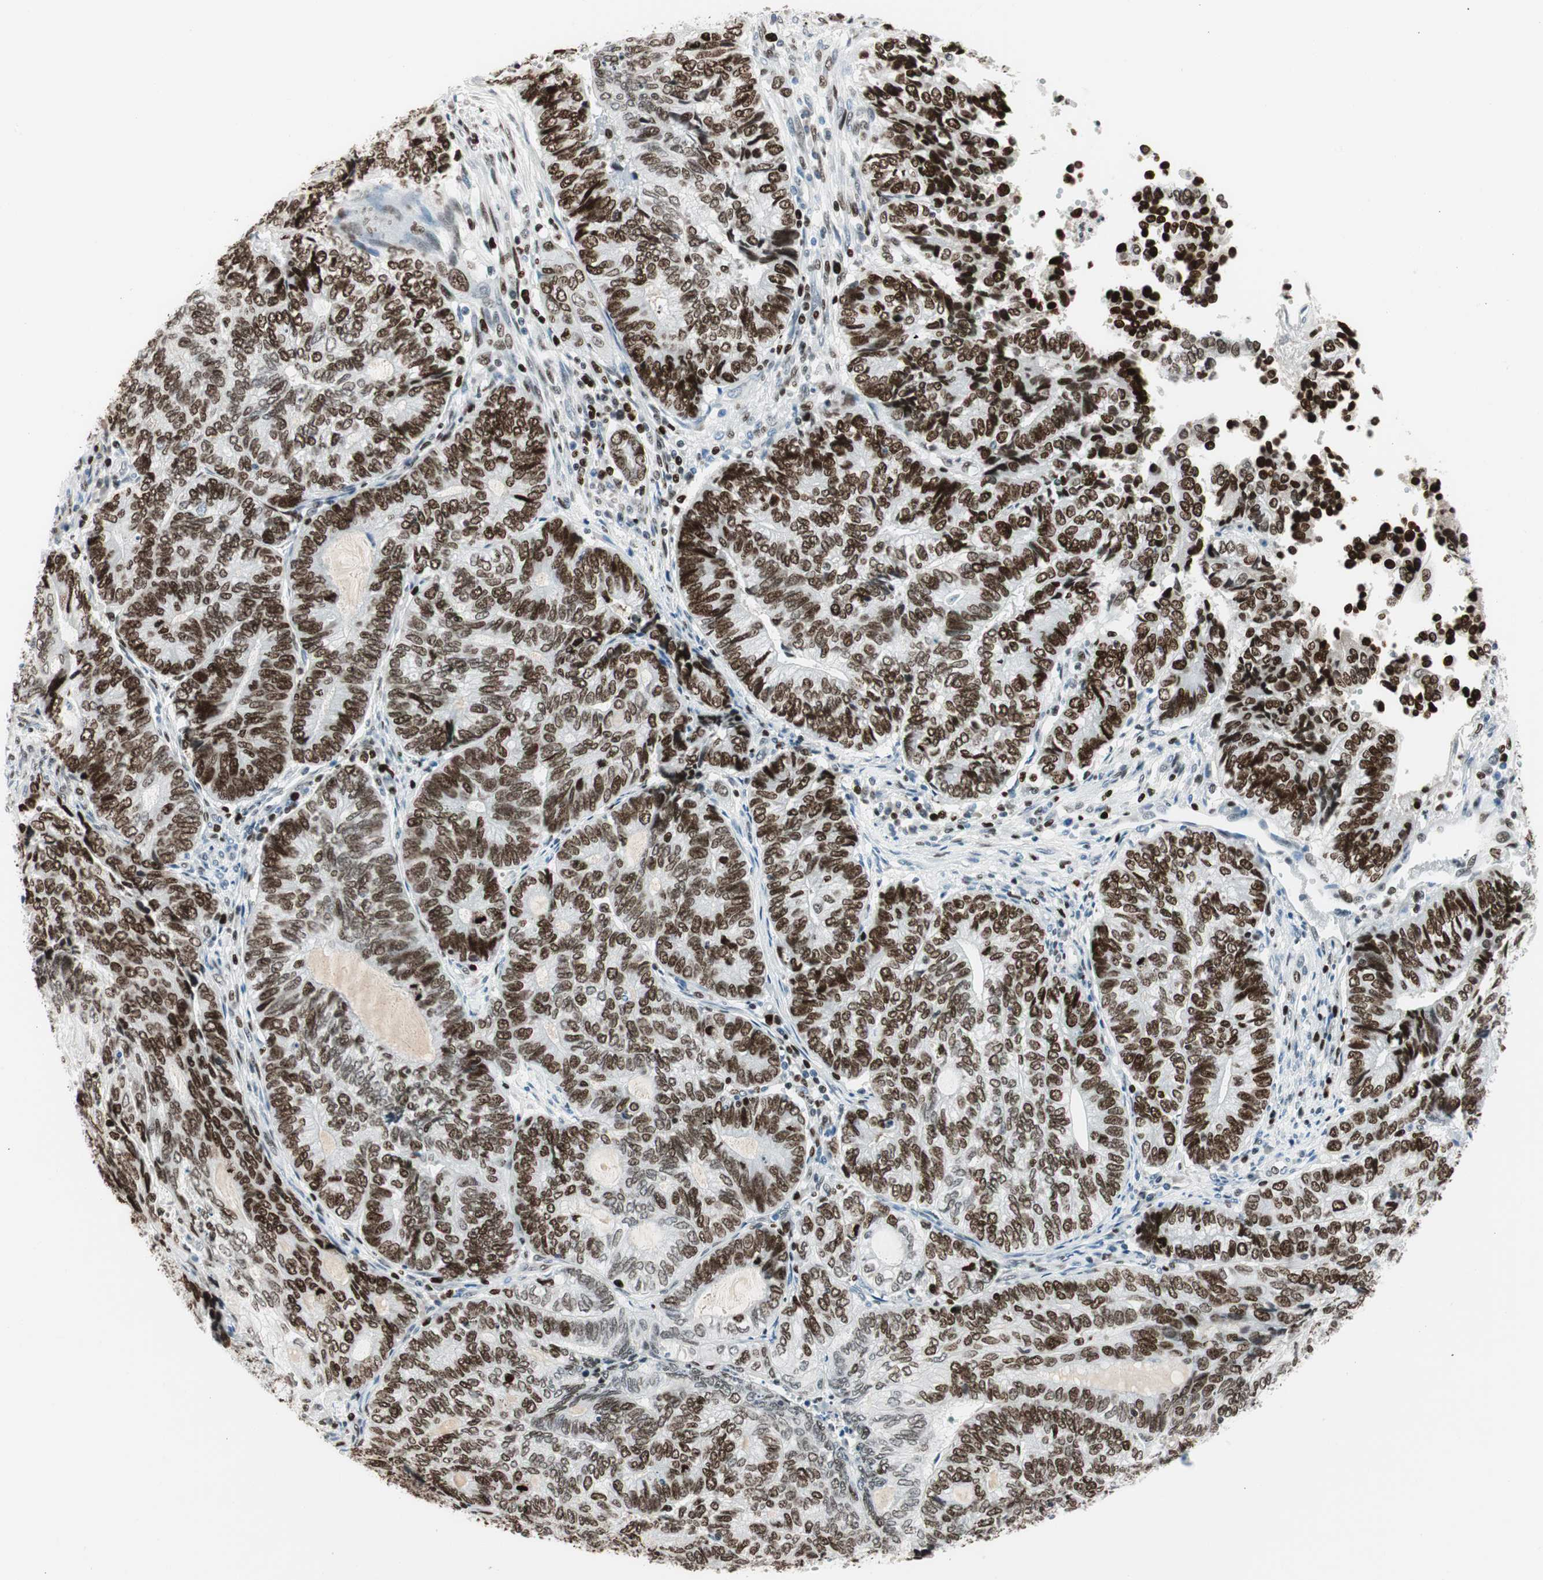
{"staining": {"intensity": "moderate", "quantity": ">75%", "location": "nuclear"}, "tissue": "endometrial cancer", "cell_type": "Tumor cells", "image_type": "cancer", "snomed": [{"axis": "morphology", "description": "Adenocarcinoma, NOS"}, {"axis": "topography", "description": "Uterus"}, {"axis": "topography", "description": "Endometrium"}], "caption": "A micrograph showing moderate nuclear positivity in approximately >75% of tumor cells in endometrial cancer, as visualized by brown immunohistochemical staining.", "gene": "EZH2", "patient": {"sex": "female", "age": 70}}